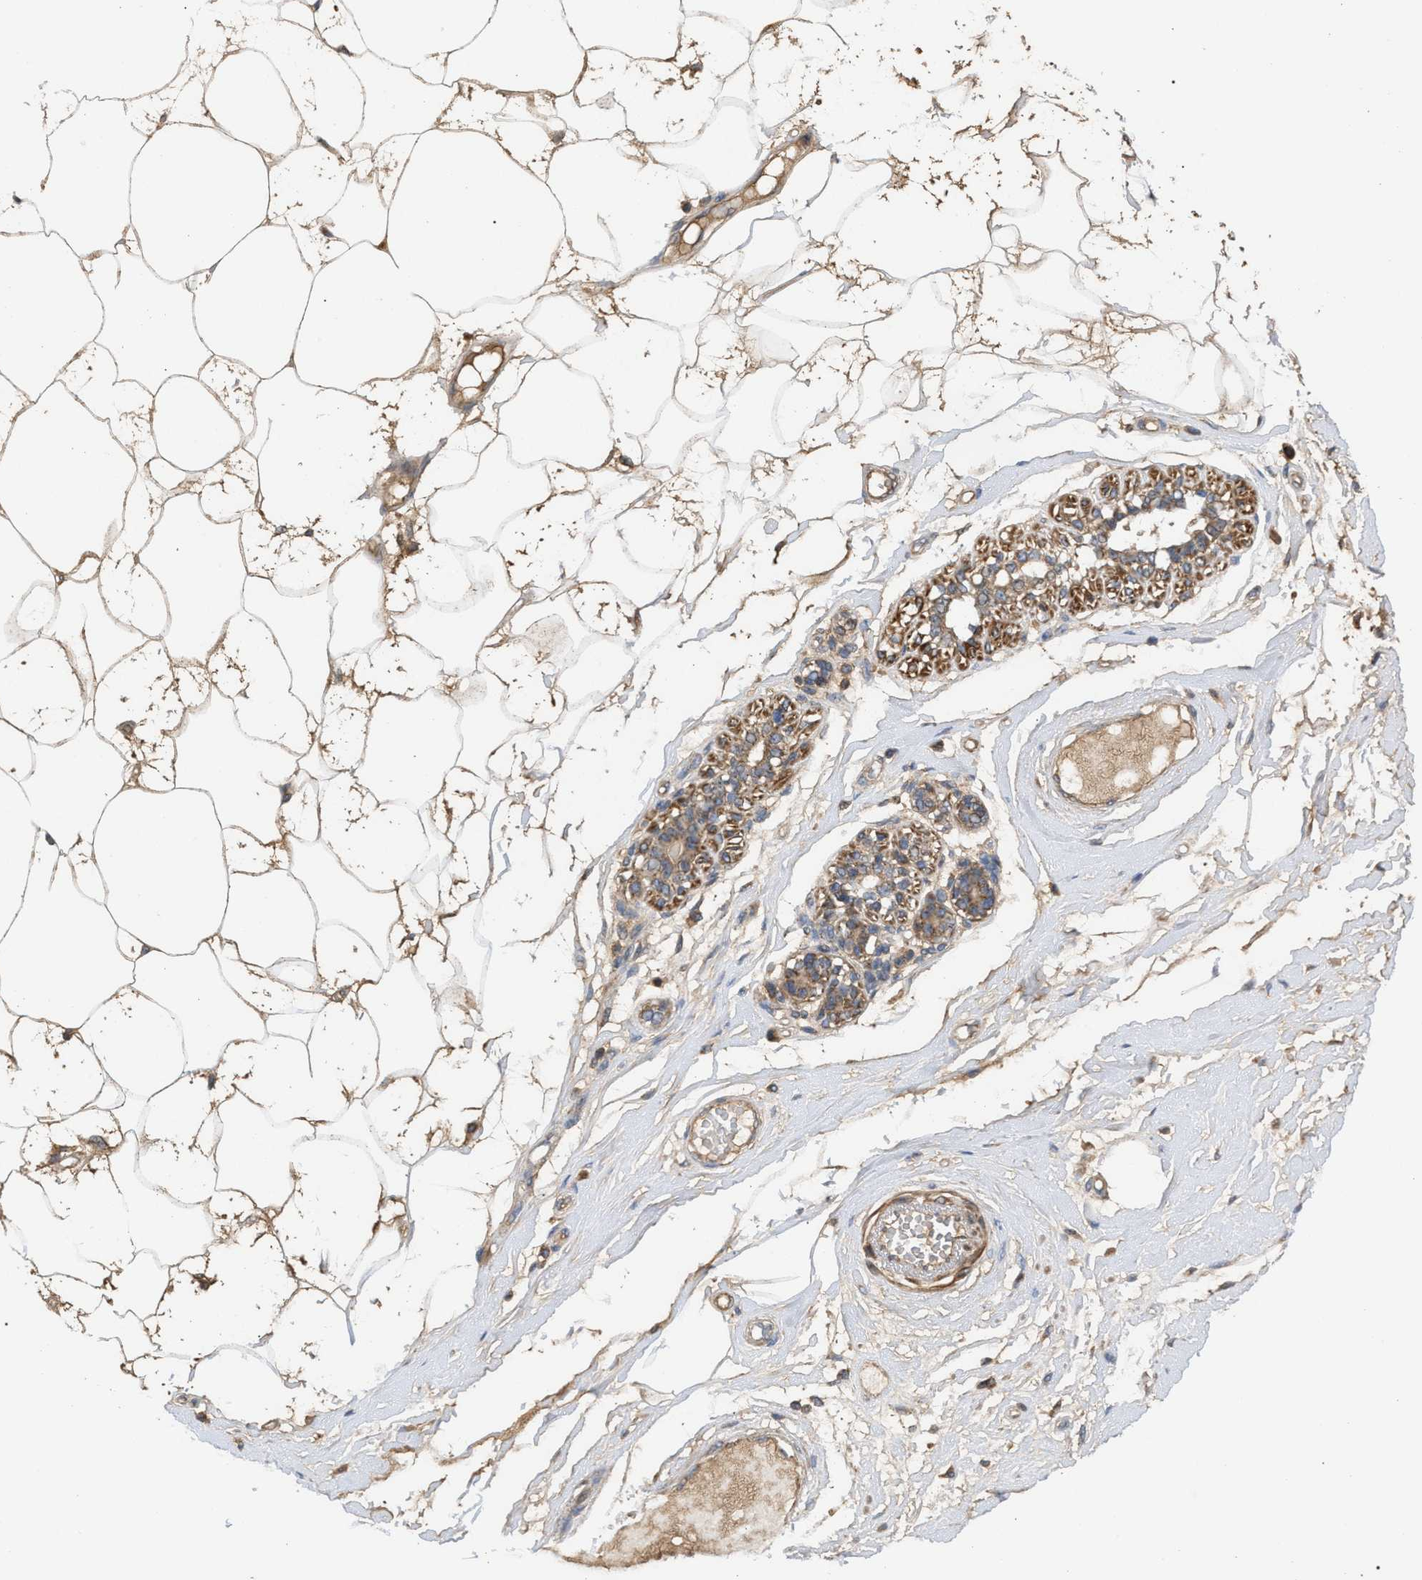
{"staining": {"intensity": "moderate", "quantity": ">75%", "location": "cytoplasmic/membranous"}, "tissue": "breast", "cell_type": "Adipocytes", "image_type": "normal", "snomed": [{"axis": "morphology", "description": "Normal tissue, NOS"}, {"axis": "morphology", "description": "Lobular carcinoma"}, {"axis": "topography", "description": "Breast"}], "caption": "The micrograph shows immunohistochemical staining of normal breast. There is moderate cytoplasmic/membranous staining is identified in approximately >75% of adipocytes.", "gene": "TACO1", "patient": {"sex": "female", "age": 59}}